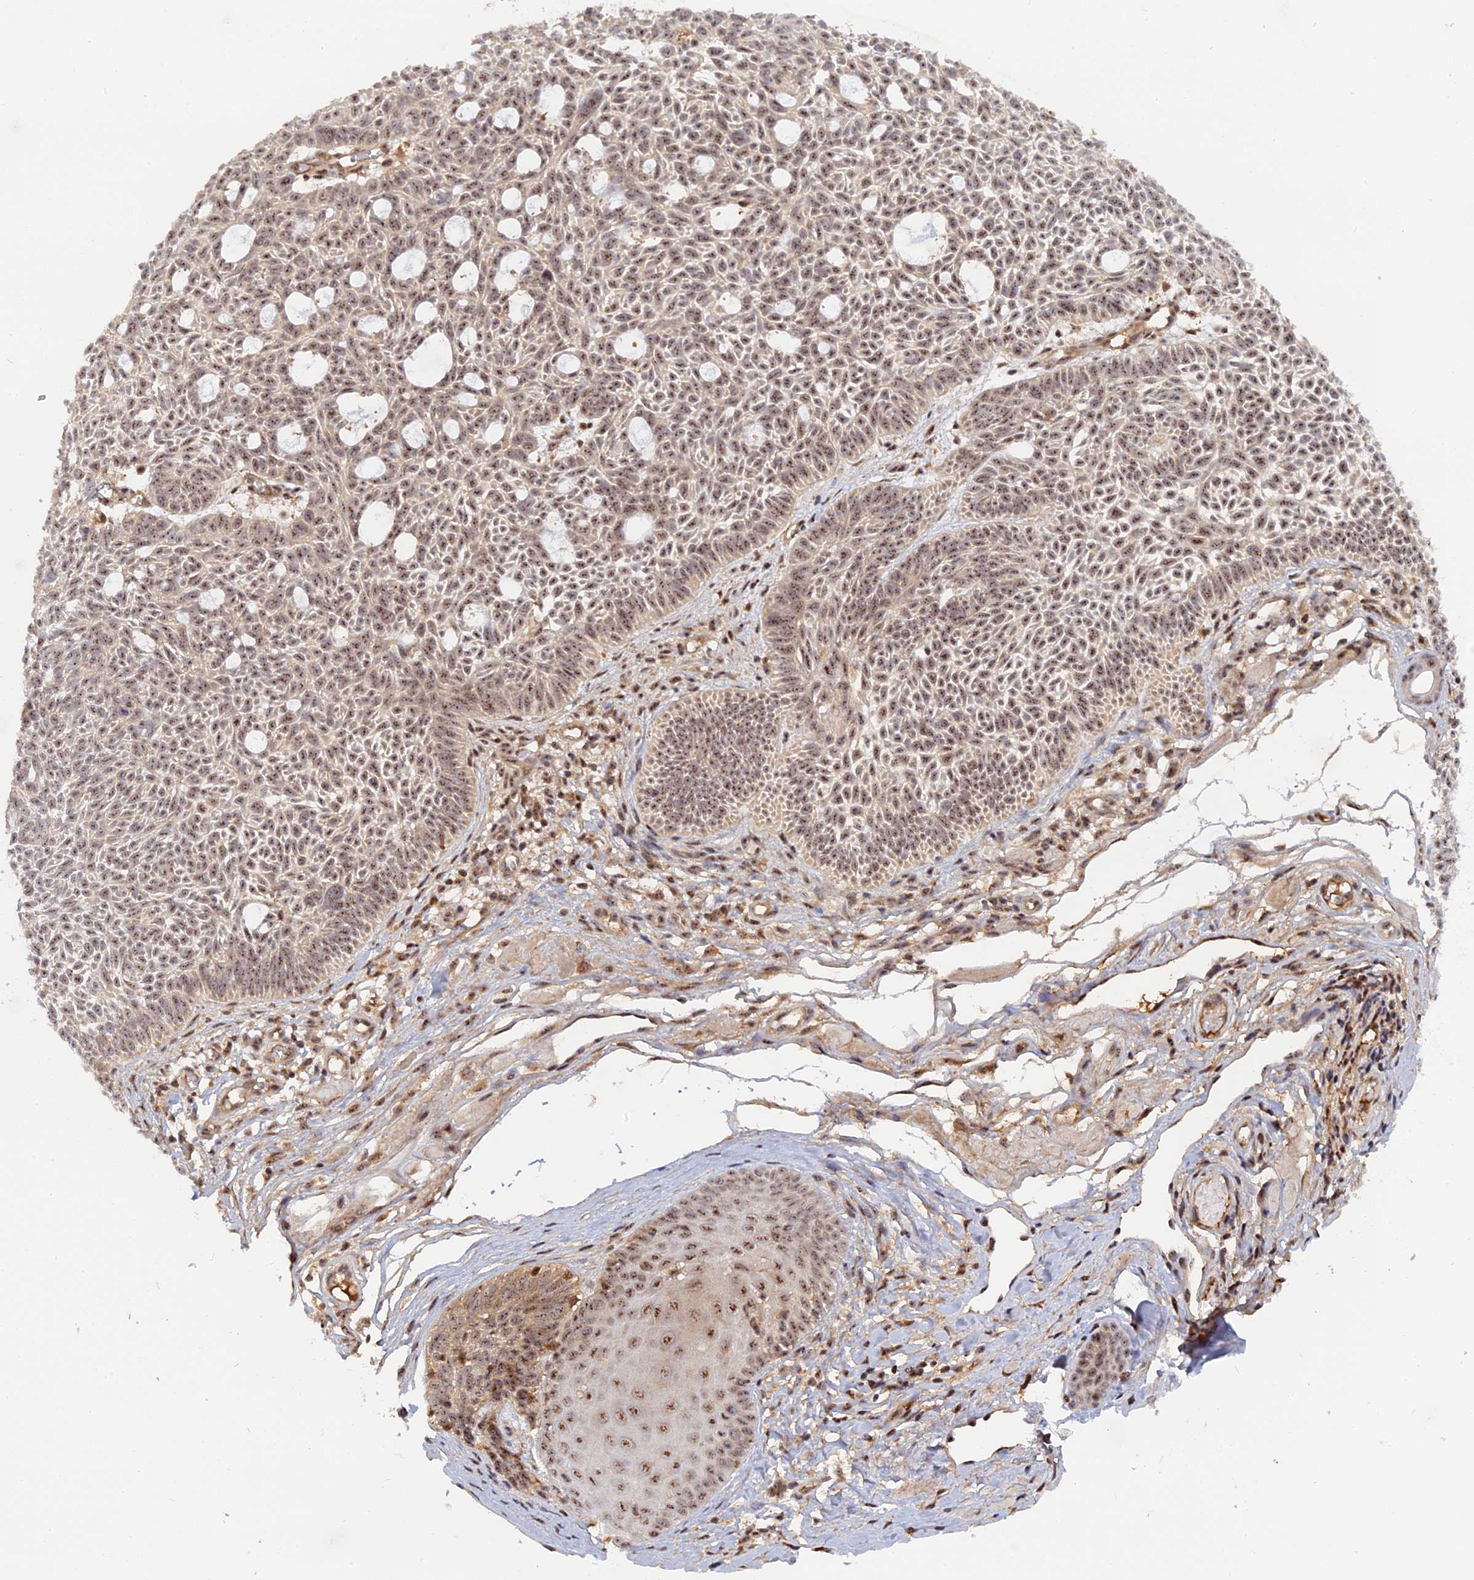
{"staining": {"intensity": "moderate", "quantity": ">75%", "location": "nuclear"}, "tissue": "skin cancer", "cell_type": "Tumor cells", "image_type": "cancer", "snomed": [{"axis": "morphology", "description": "Basal cell carcinoma"}, {"axis": "topography", "description": "Skin"}], "caption": "Tumor cells demonstrate medium levels of moderate nuclear staining in about >75% of cells in skin cancer.", "gene": "TAB1", "patient": {"sex": "male", "age": 69}}